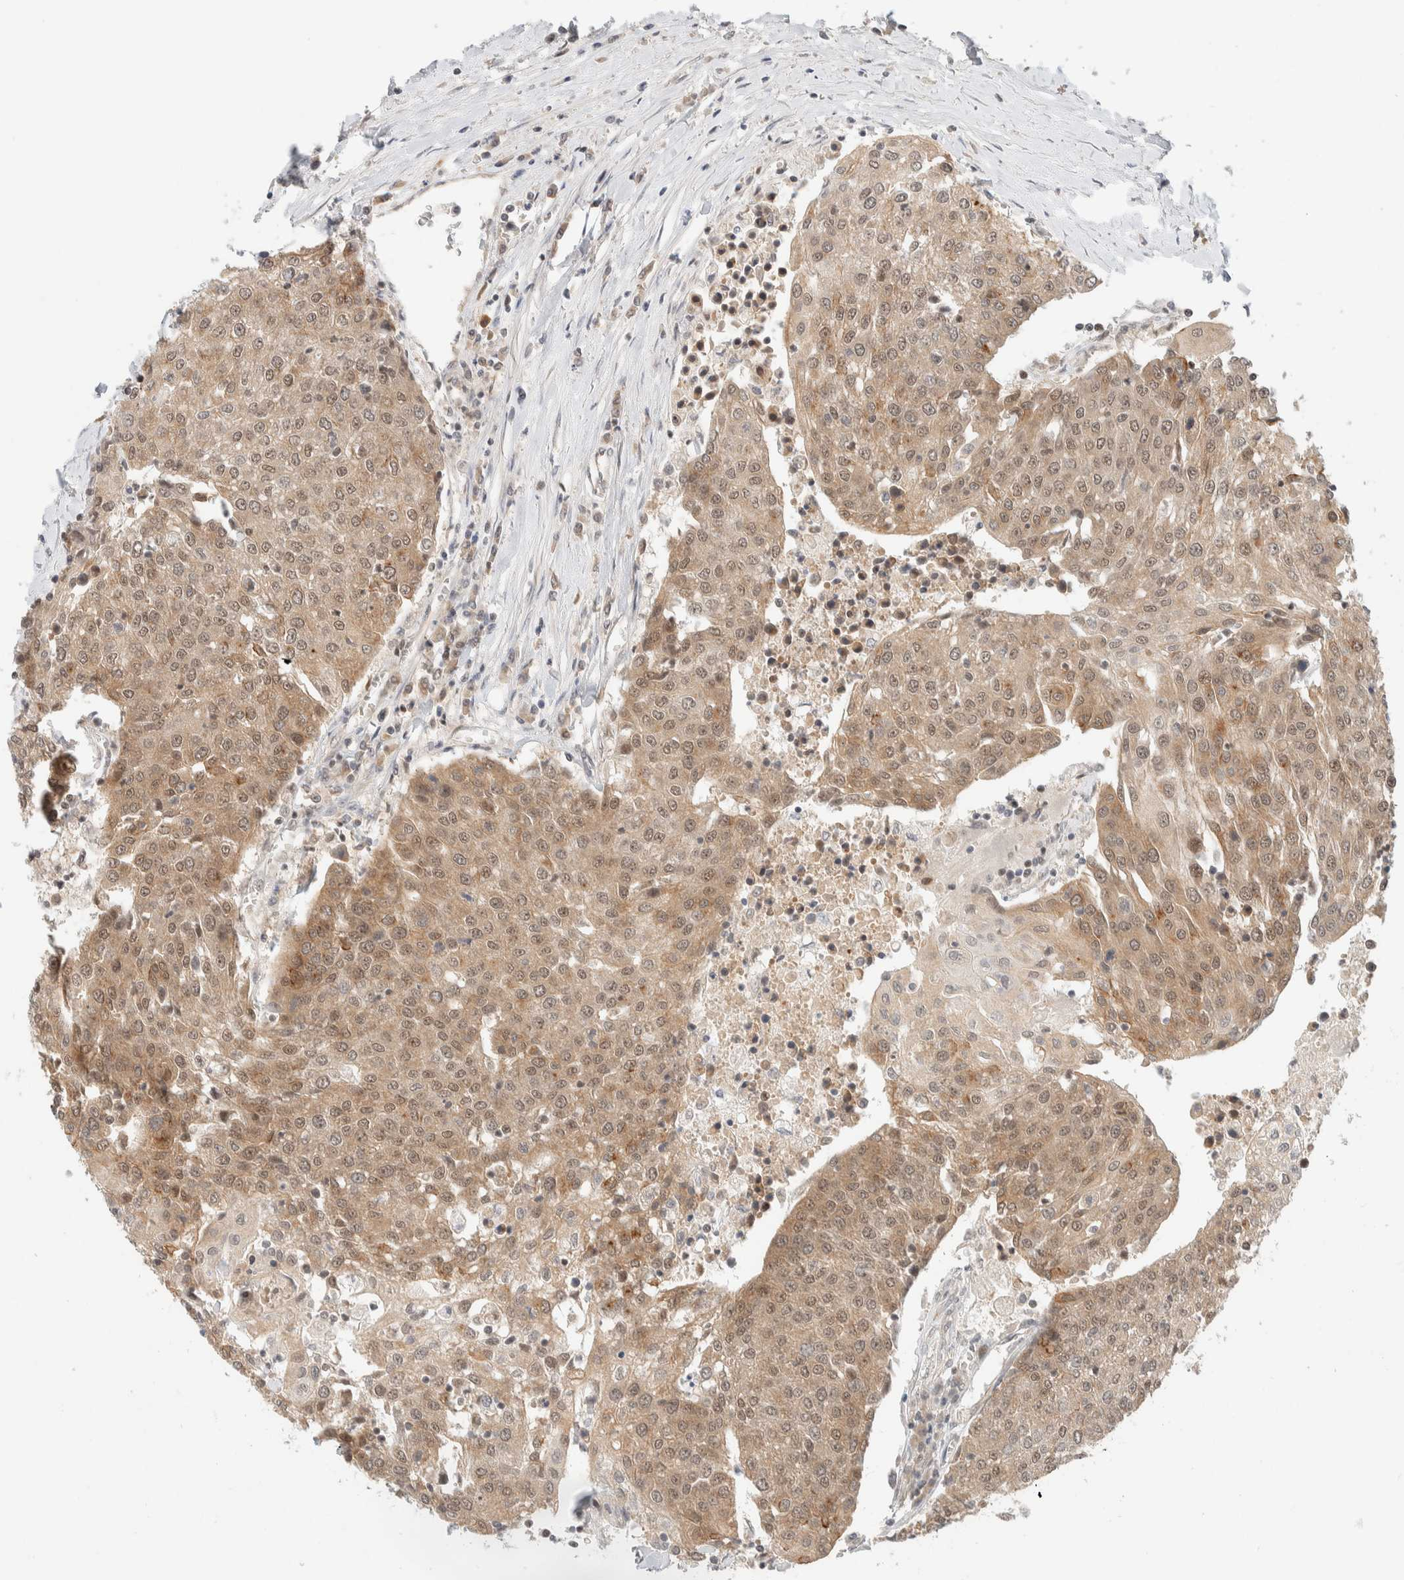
{"staining": {"intensity": "moderate", "quantity": ">75%", "location": "cytoplasmic/membranous,nuclear"}, "tissue": "urothelial cancer", "cell_type": "Tumor cells", "image_type": "cancer", "snomed": [{"axis": "morphology", "description": "Urothelial carcinoma, High grade"}, {"axis": "topography", "description": "Urinary bladder"}], "caption": "Protein expression analysis of human urothelial cancer reveals moderate cytoplasmic/membranous and nuclear positivity in approximately >75% of tumor cells. (Stains: DAB (3,3'-diaminobenzidine) in brown, nuclei in blue, Microscopy: brightfield microscopy at high magnification).", "gene": "C8orf76", "patient": {"sex": "female", "age": 85}}